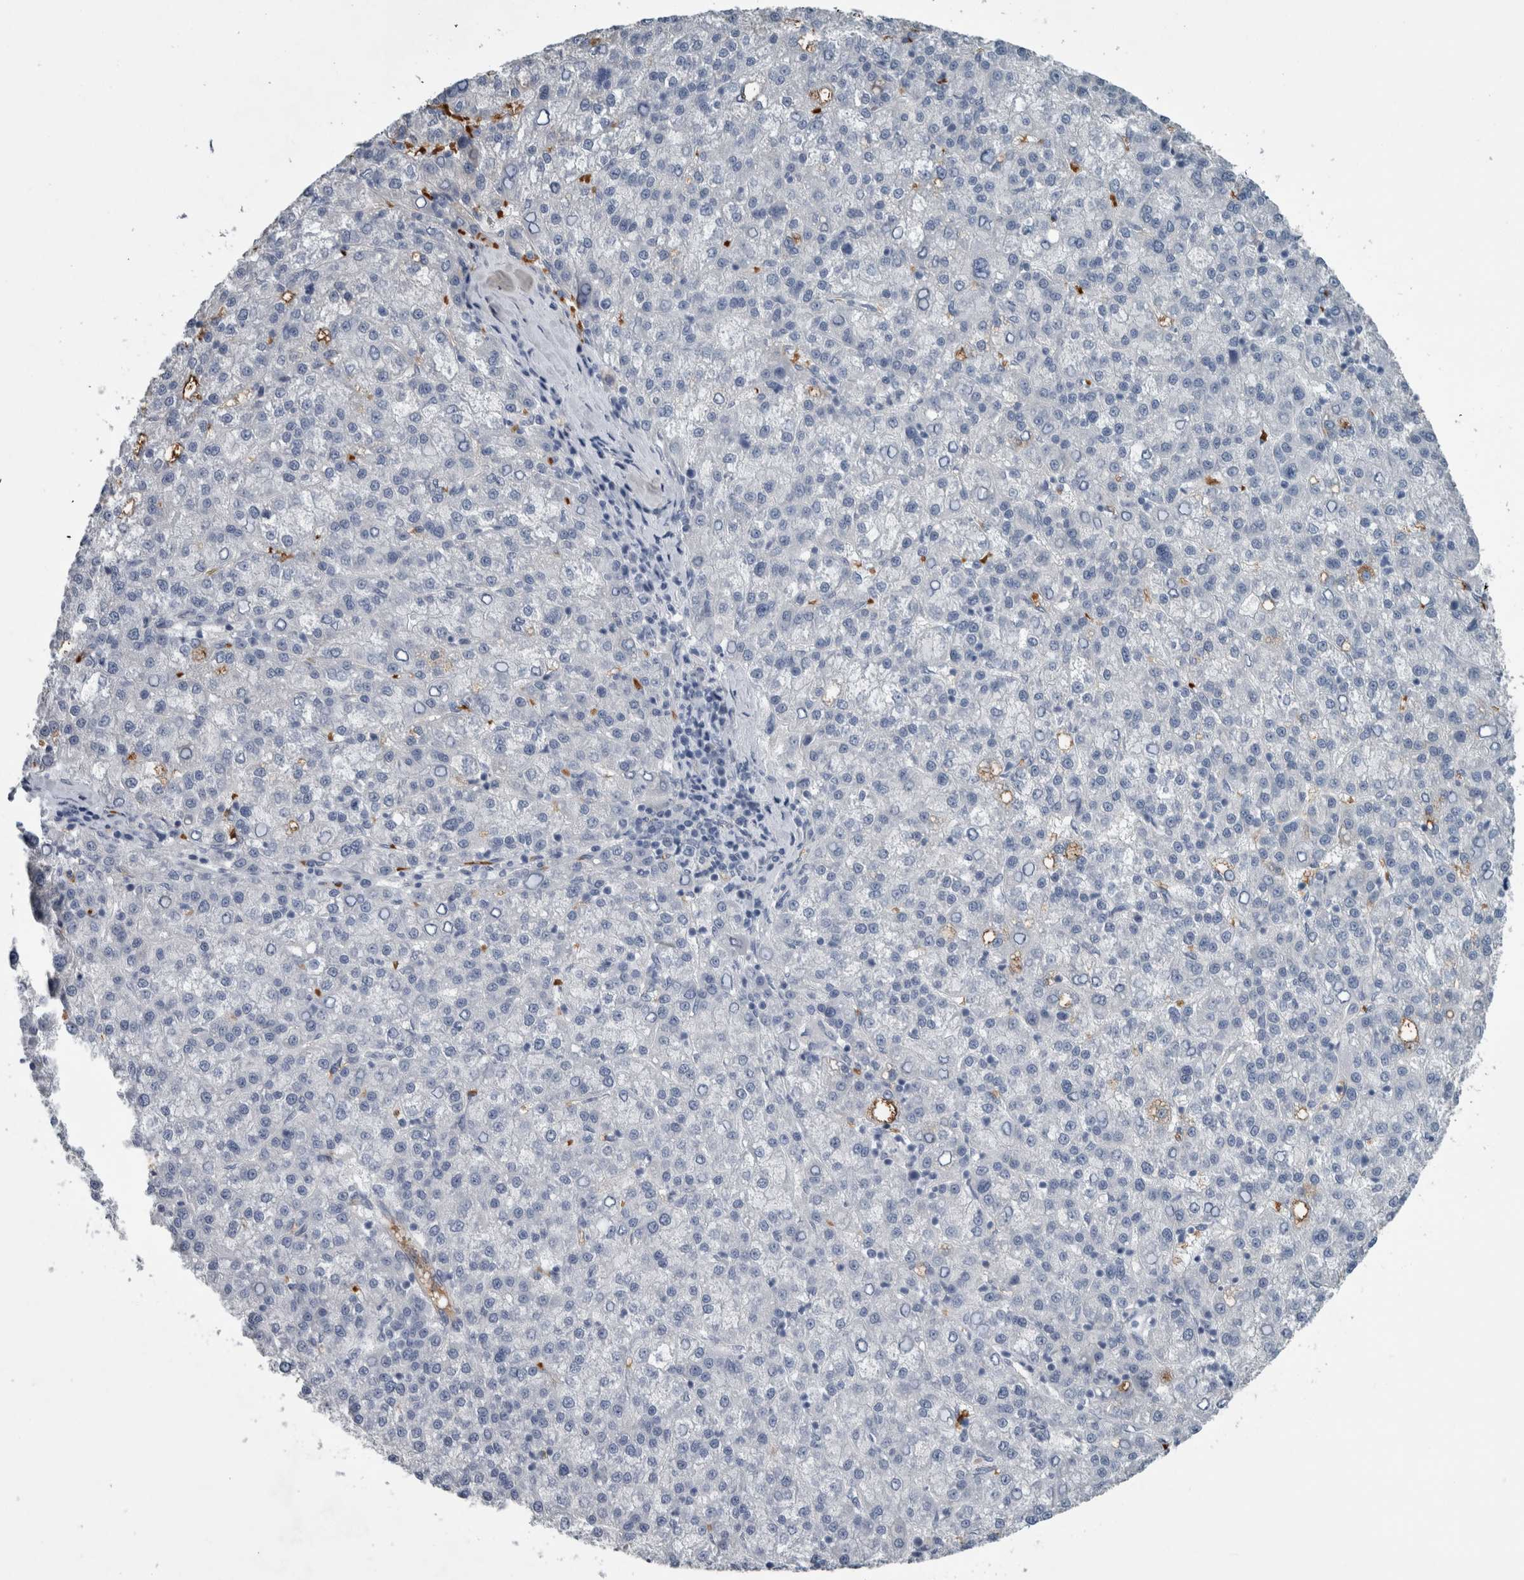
{"staining": {"intensity": "negative", "quantity": "none", "location": "none"}, "tissue": "liver cancer", "cell_type": "Tumor cells", "image_type": "cancer", "snomed": [{"axis": "morphology", "description": "Carcinoma, Hepatocellular, NOS"}, {"axis": "topography", "description": "Liver"}], "caption": "Immunohistochemistry (IHC) of liver hepatocellular carcinoma exhibits no staining in tumor cells.", "gene": "SH3GL2", "patient": {"sex": "female", "age": 58}}